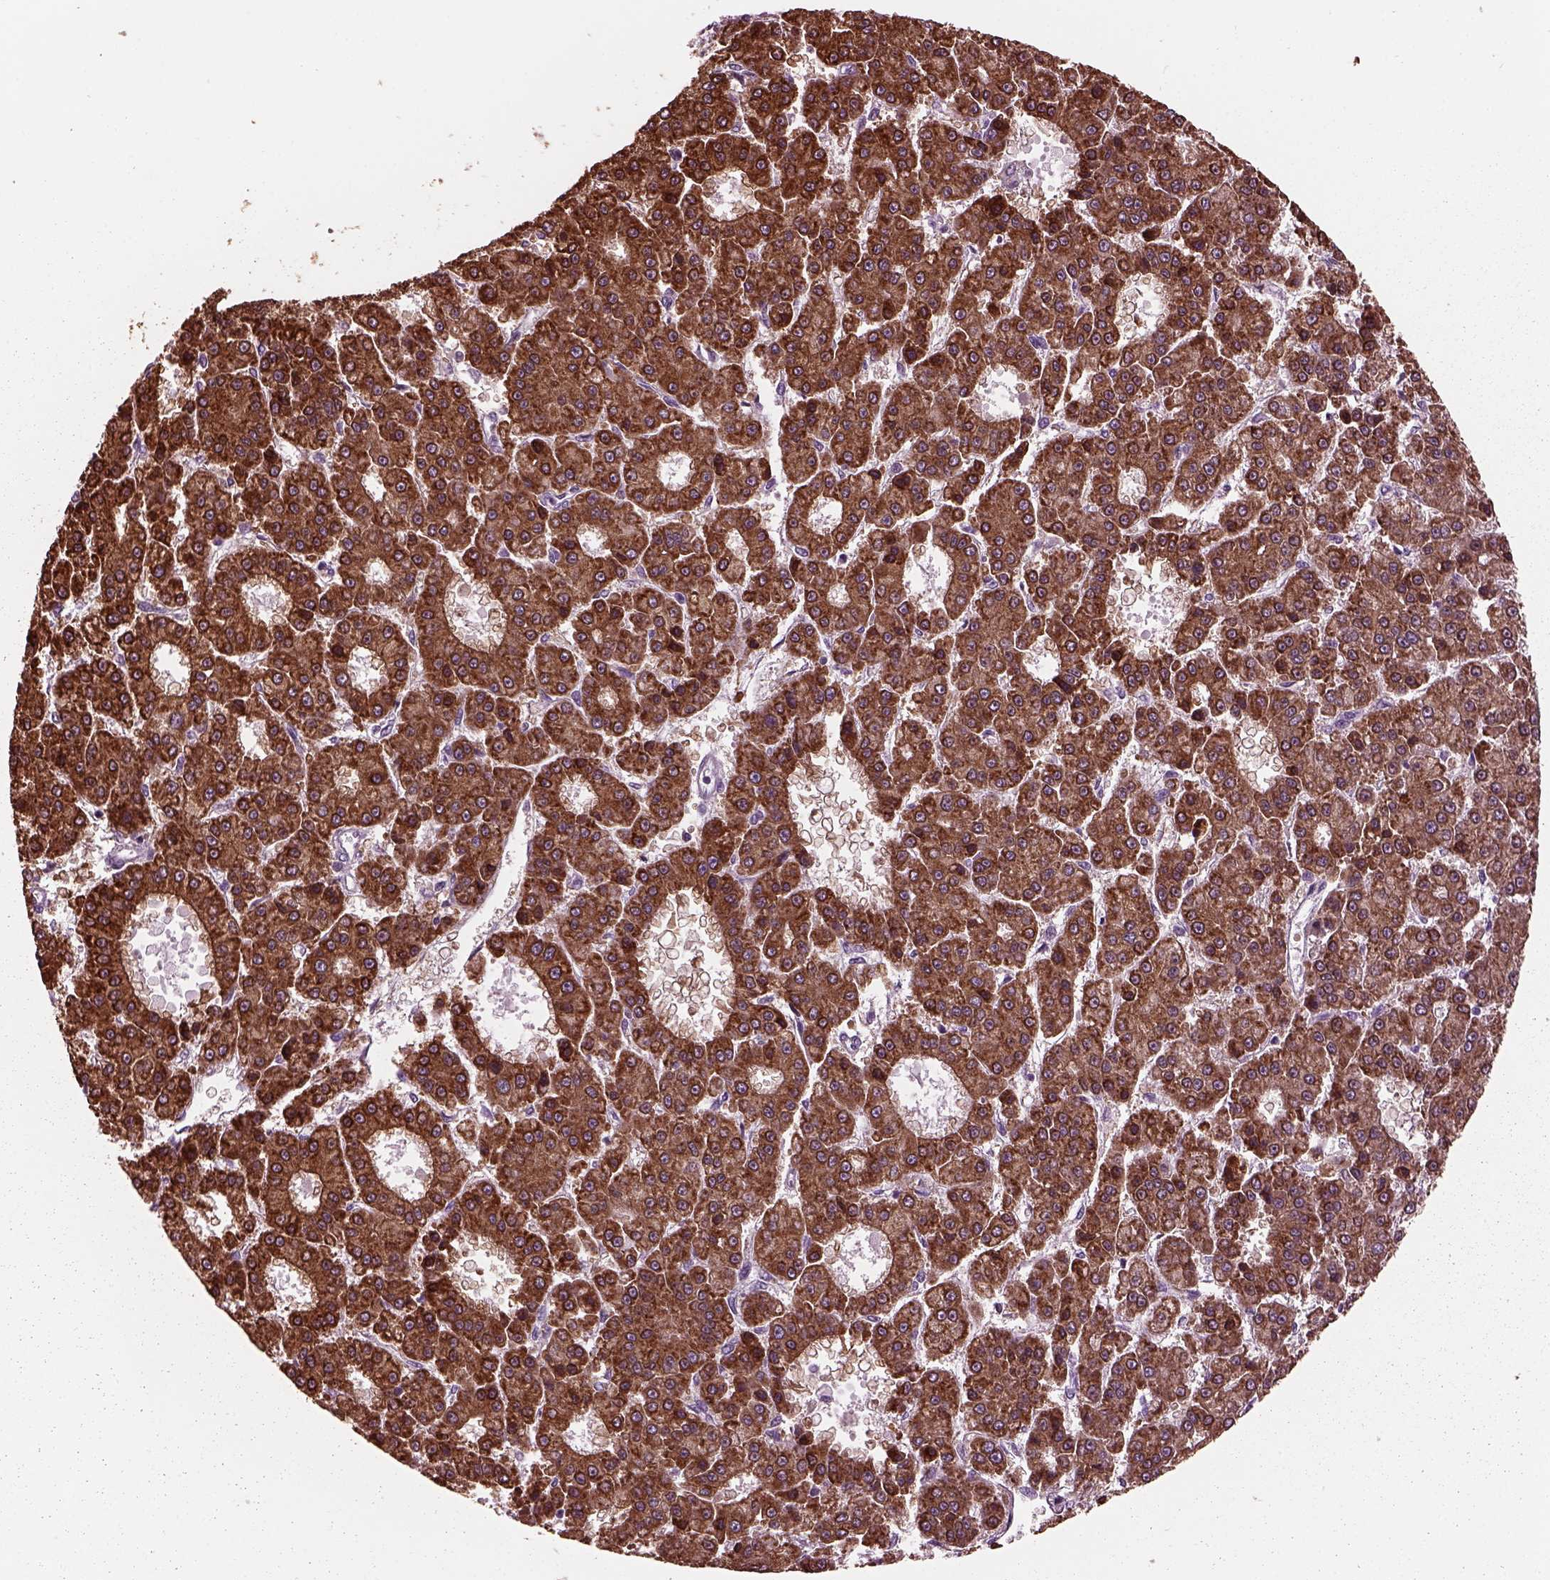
{"staining": {"intensity": "strong", "quantity": ">75%", "location": "cytoplasmic/membranous"}, "tissue": "liver cancer", "cell_type": "Tumor cells", "image_type": "cancer", "snomed": [{"axis": "morphology", "description": "Carcinoma, Hepatocellular, NOS"}, {"axis": "topography", "description": "Liver"}], "caption": "Approximately >75% of tumor cells in hepatocellular carcinoma (liver) demonstrate strong cytoplasmic/membranous protein staining as visualized by brown immunohistochemical staining.", "gene": "GDF11", "patient": {"sex": "male", "age": 70}}